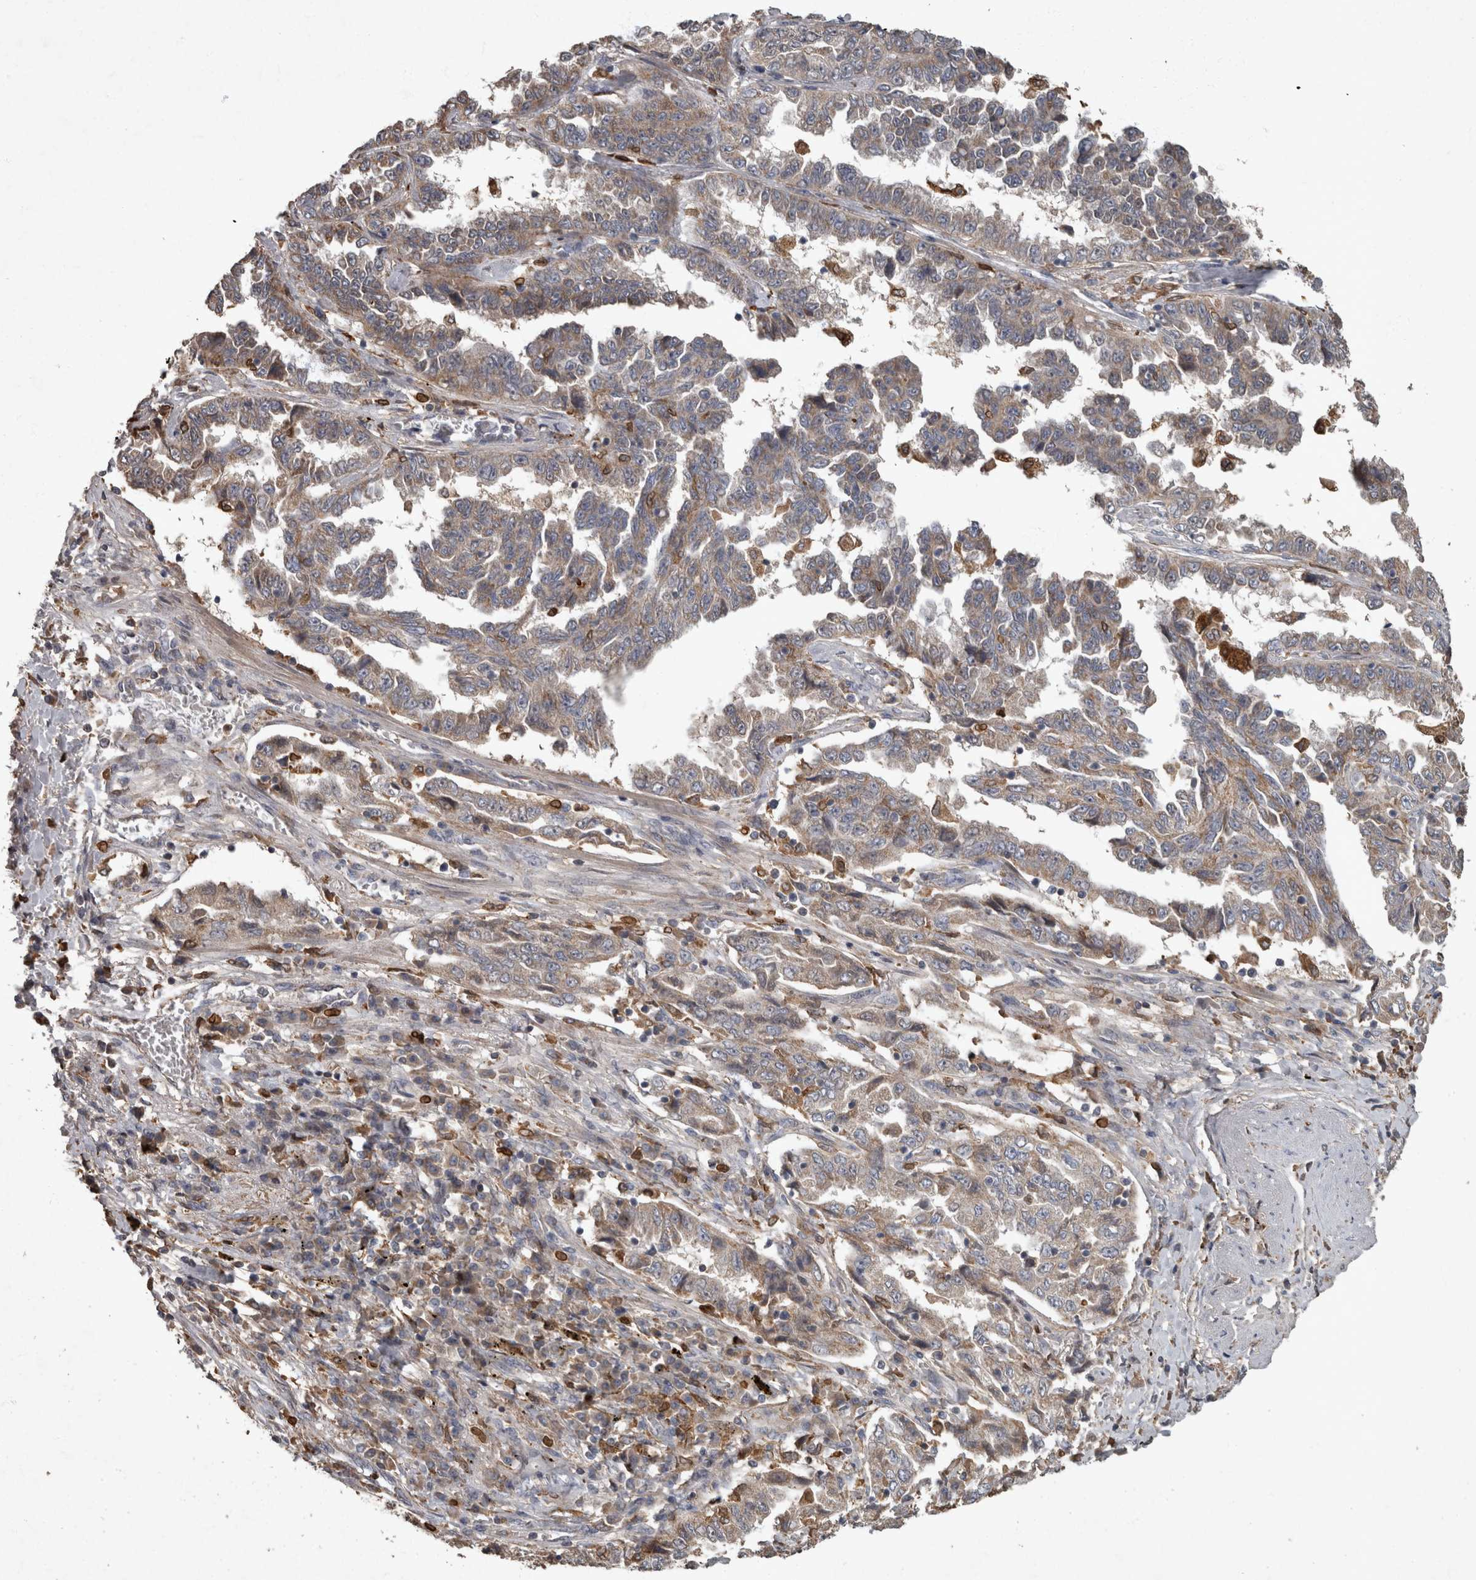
{"staining": {"intensity": "weak", "quantity": "25%-75%", "location": "cytoplasmic/membranous"}, "tissue": "lung cancer", "cell_type": "Tumor cells", "image_type": "cancer", "snomed": [{"axis": "morphology", "description": "Adenocarcinoma, NOS"}, {"axis": "topography", "description": "Lung"}], "caption": "Immunohistochemistry micrograph of human adenocarcinoma (lung) stained for a protein (brown), which exhibits low levels of weak cytoplasmic/membranous staining in approximately 25%-75% of tumor cells.", "gene": "PPP1R3C", "patient": {"sex": "female", "age": 51}}